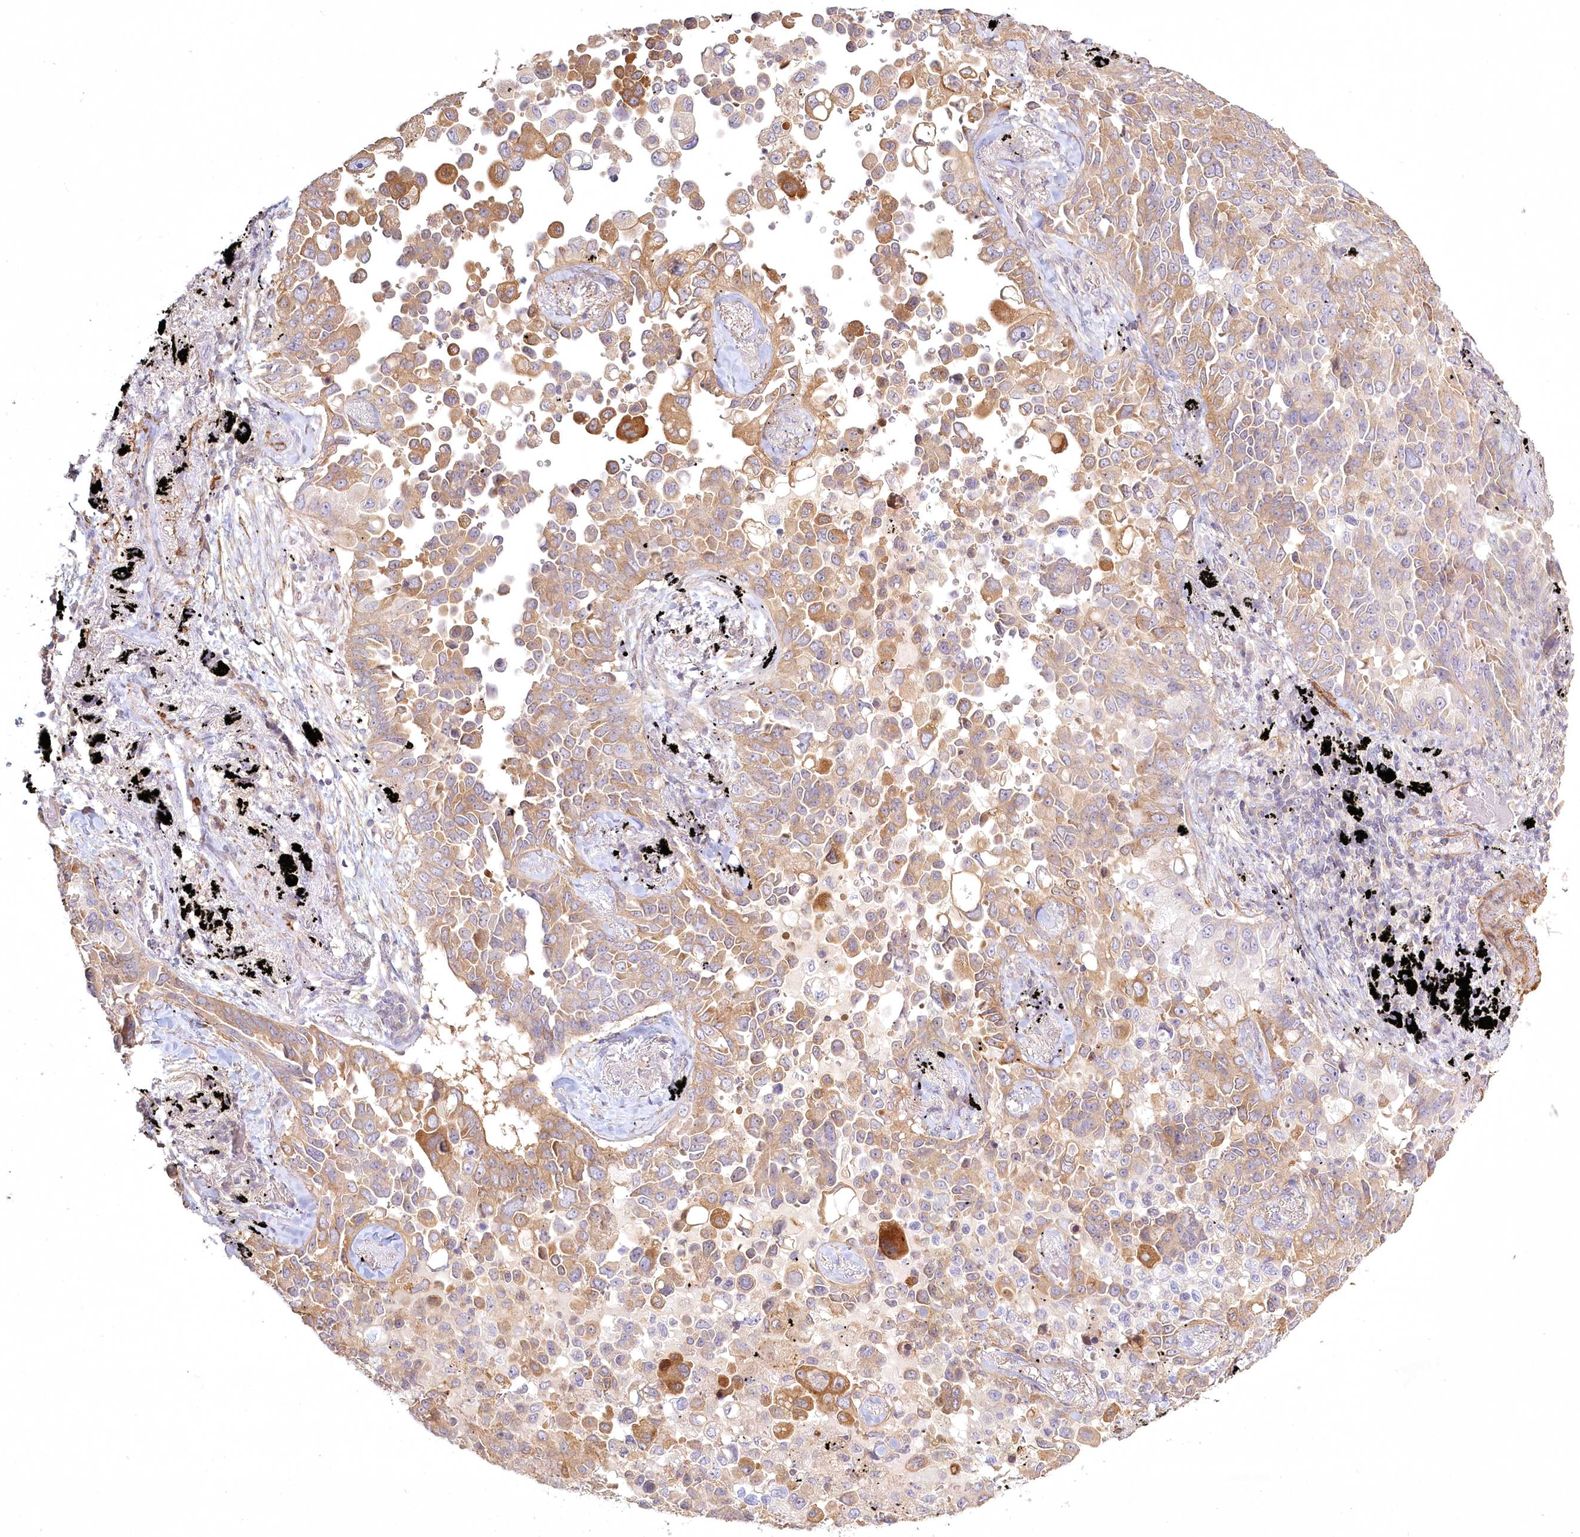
{"staining": {"intensity": "moderate", "quantity": "25%-75%", "location": "cytoplasmic/membranous"}, "tissue": "lung cancer", "cell_type": "Tumor cells", "image_type": "cancer", "snomed": [{"axis": "morphology", "description": "Adenocarcinoma, NOS"}, {"axis": "topography", "description": "Lung"}], "caption": "Adenocarcinoma (lung) stained for a protein (brown) displays moderate cytoplasmic/membranous positive expression in about 25%-75% of tumor cells.", "gene": "INPP4B", "patient": {"sex": "female", "age": 67}}